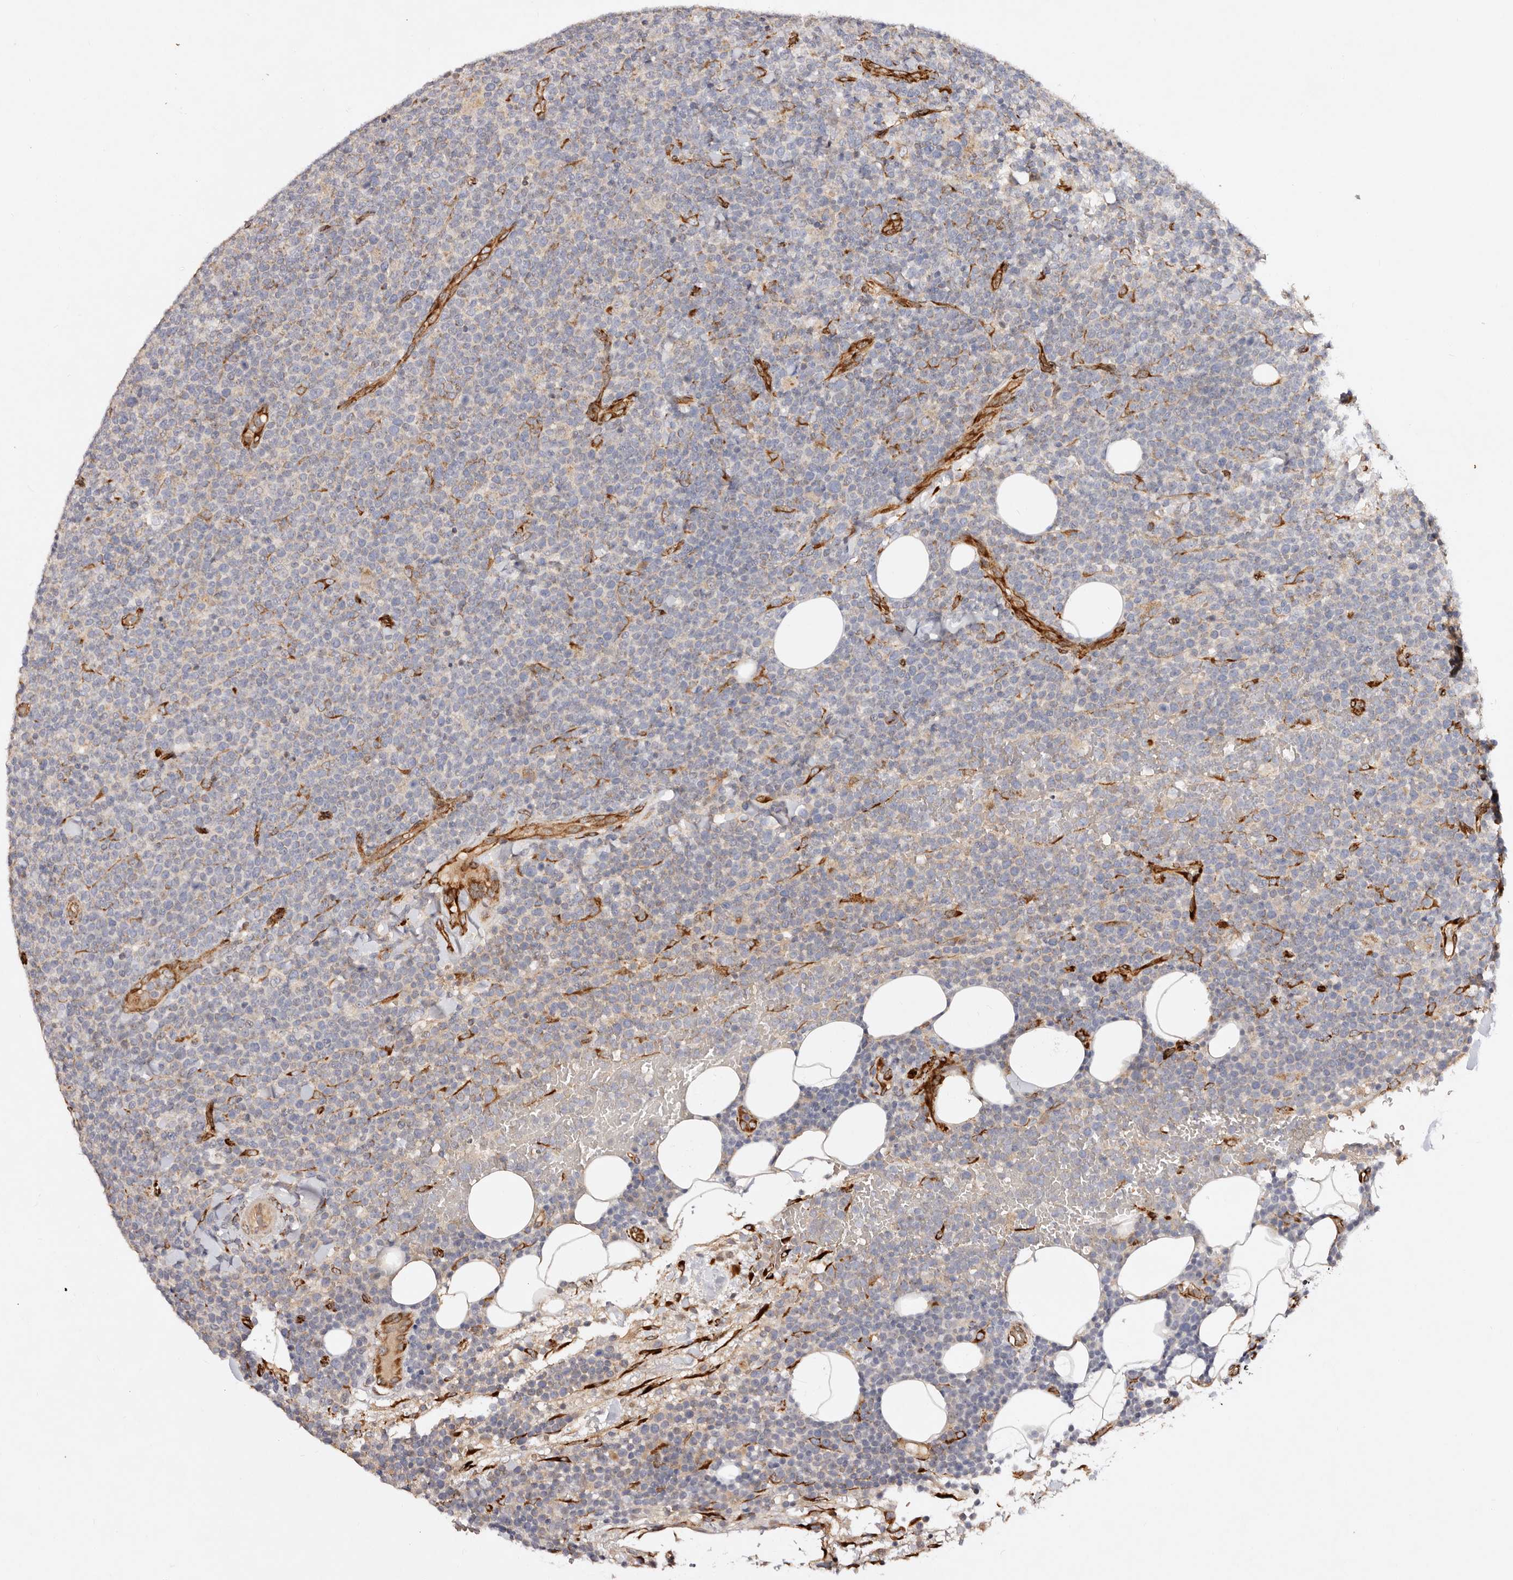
{"staining": {"intensity": "weak", "quantity": "<25%", "location": "cytoplasmic/membranous"}, "tissue": "lymphoma", "cell_type": "Tumor cells", "image_type": "cancer", "snomed": [{"axis": "morphology", "description": "Malignant lymphoma, non-Hodgkin's type, High grade"}, {"axis": "topography", "description": "Lymph node"}], "caption": "Immunohistochemical staining of human malignant lymphoma, non-Hodgkin's type (high-grade) shows no significant expression in tumor cells.", "gene": "SERPINH1", "patient": {"sex": "male", "age": 61}}